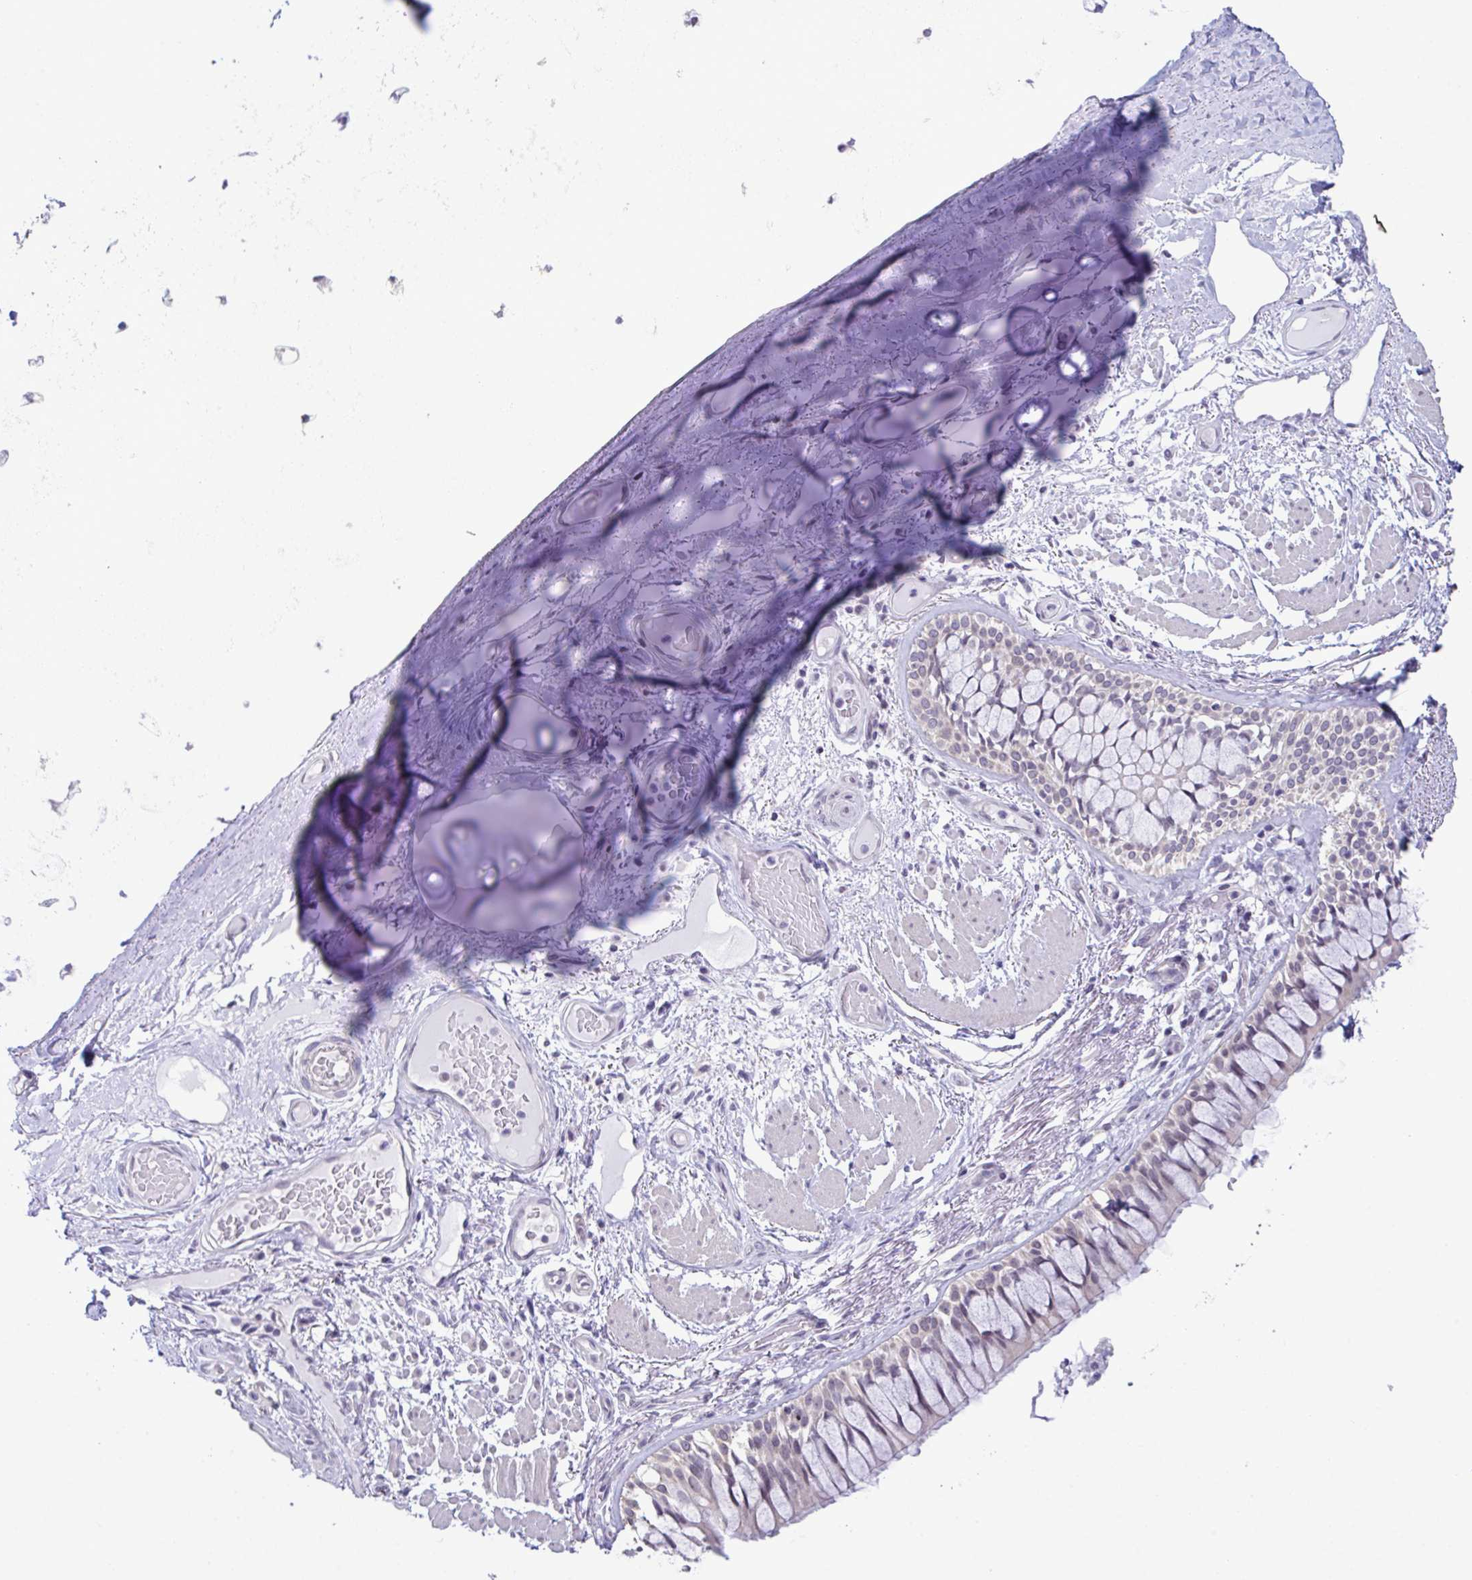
{"staining": {"intensity": "negative", "quantity": "none", "location": "none"}, "tissue": "adipose tissue", "cell_type": "Adipocytes", "image_type": "normal", "snomed": [{"axis": "morphology", "description": "Normal tissue, NOS"}, {"axis": "topography", "description": "Cartilage tissue"}, {"axis": "topography", "description": "Bronchus"}], "caption": "High magnification brightfield microscopy of benign adipose tissue stained with DAB (3,3'-diaminobenzidine) (brown) and counterstained with hematoxylin (blue): adipocytes show no significant staining. (Brightfield microscopy of DAB (3,3'-diaminobenzidine) immunohistochemistry at high magnification).", "gene": "ATP6V0D2", "patient": {"sex": "male", "age": 64}}